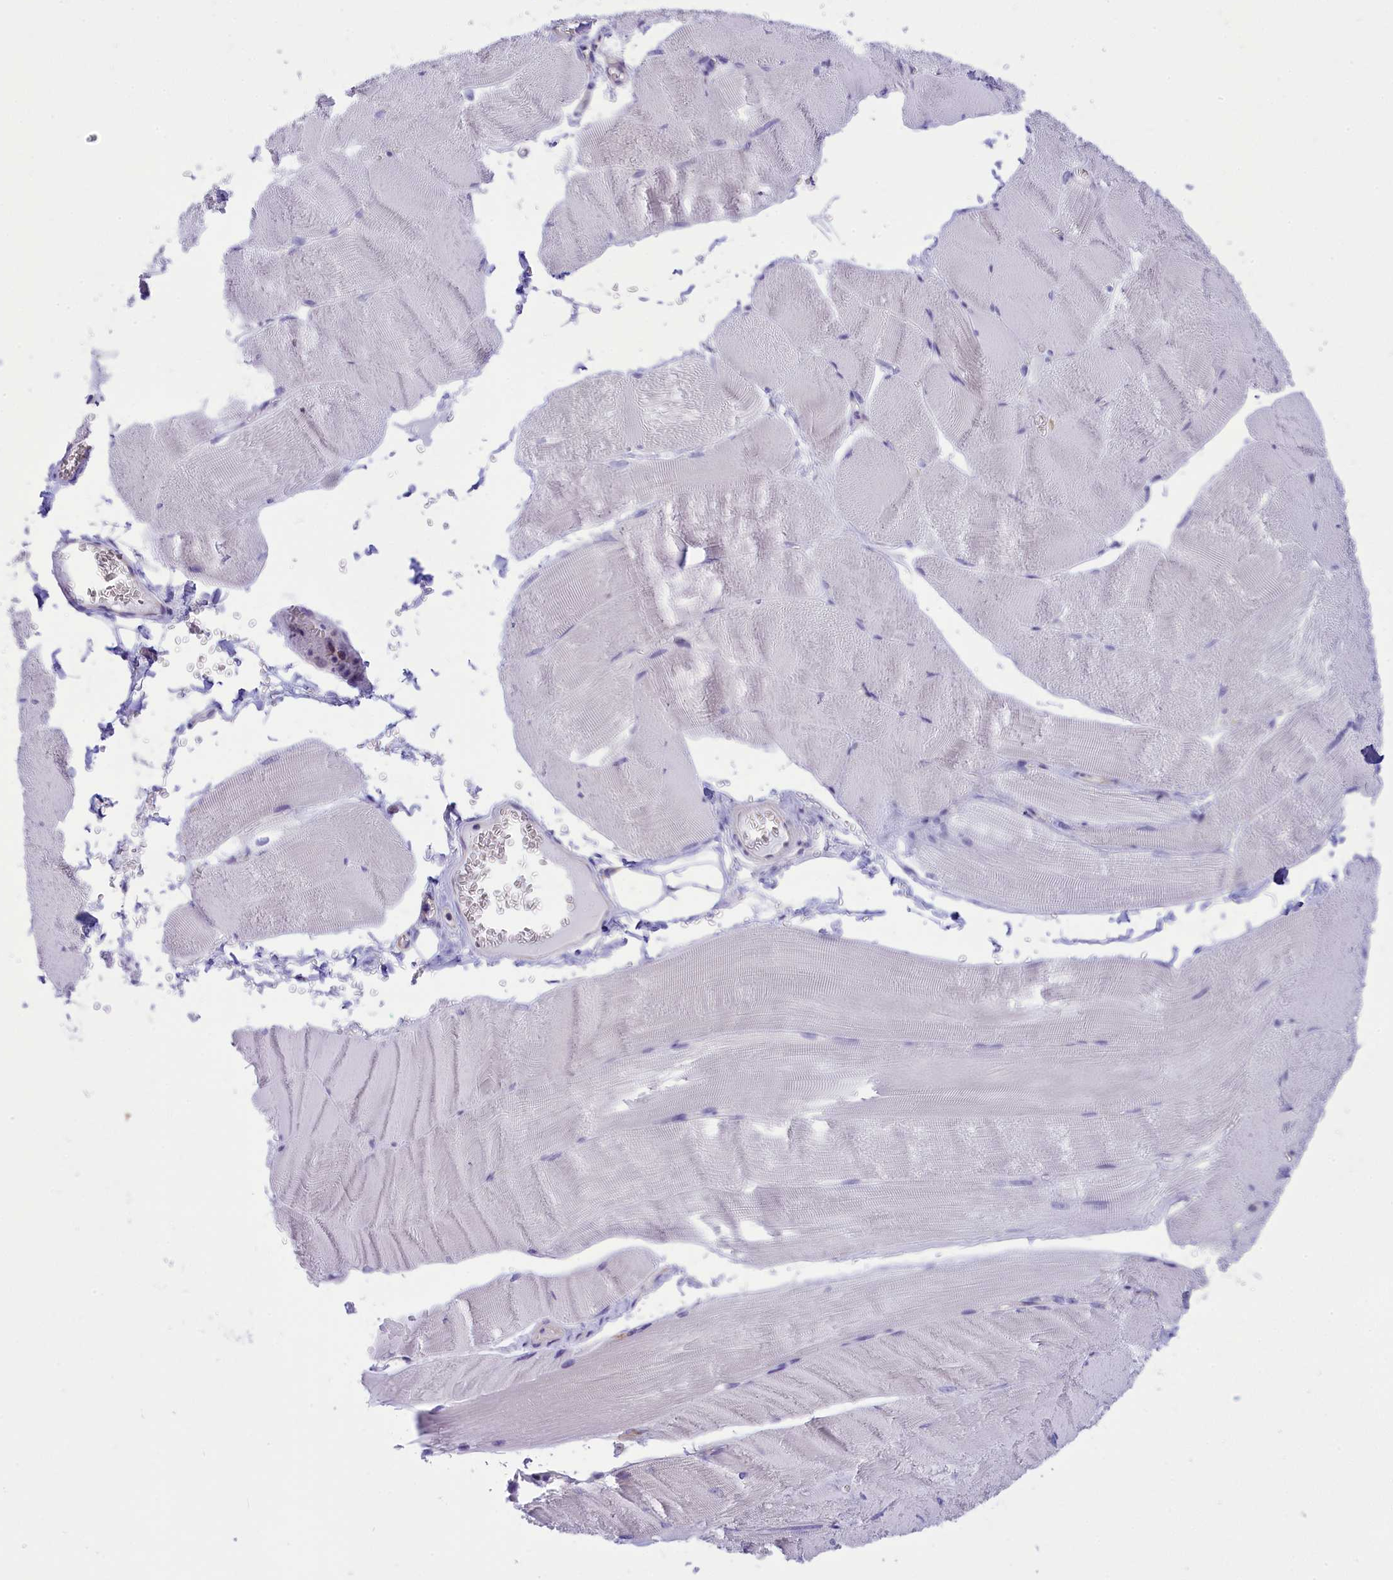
{"staining": {"intensity": "negative", "quantity": "none", "location": "none"}, "tissue": "skeletal muscle", "cell_type": "Myocytes", "image_type": "normal", "snomed": [{"axis": "morphology", "description": "Normal tissue, NOS"}, {"axis": "morphology", "description": "Basal cell carcinoma"}, {"axis": "topography", "description": "Skeletal muscle"}], "caption": "High power microscopy micrograph of an immunohistochemistry histopathology image of benign skeletal muscle, revealing no significant staining in myocytes.", "gene": "DCAF16", "patient": {"sex": "female", "age": 64}}